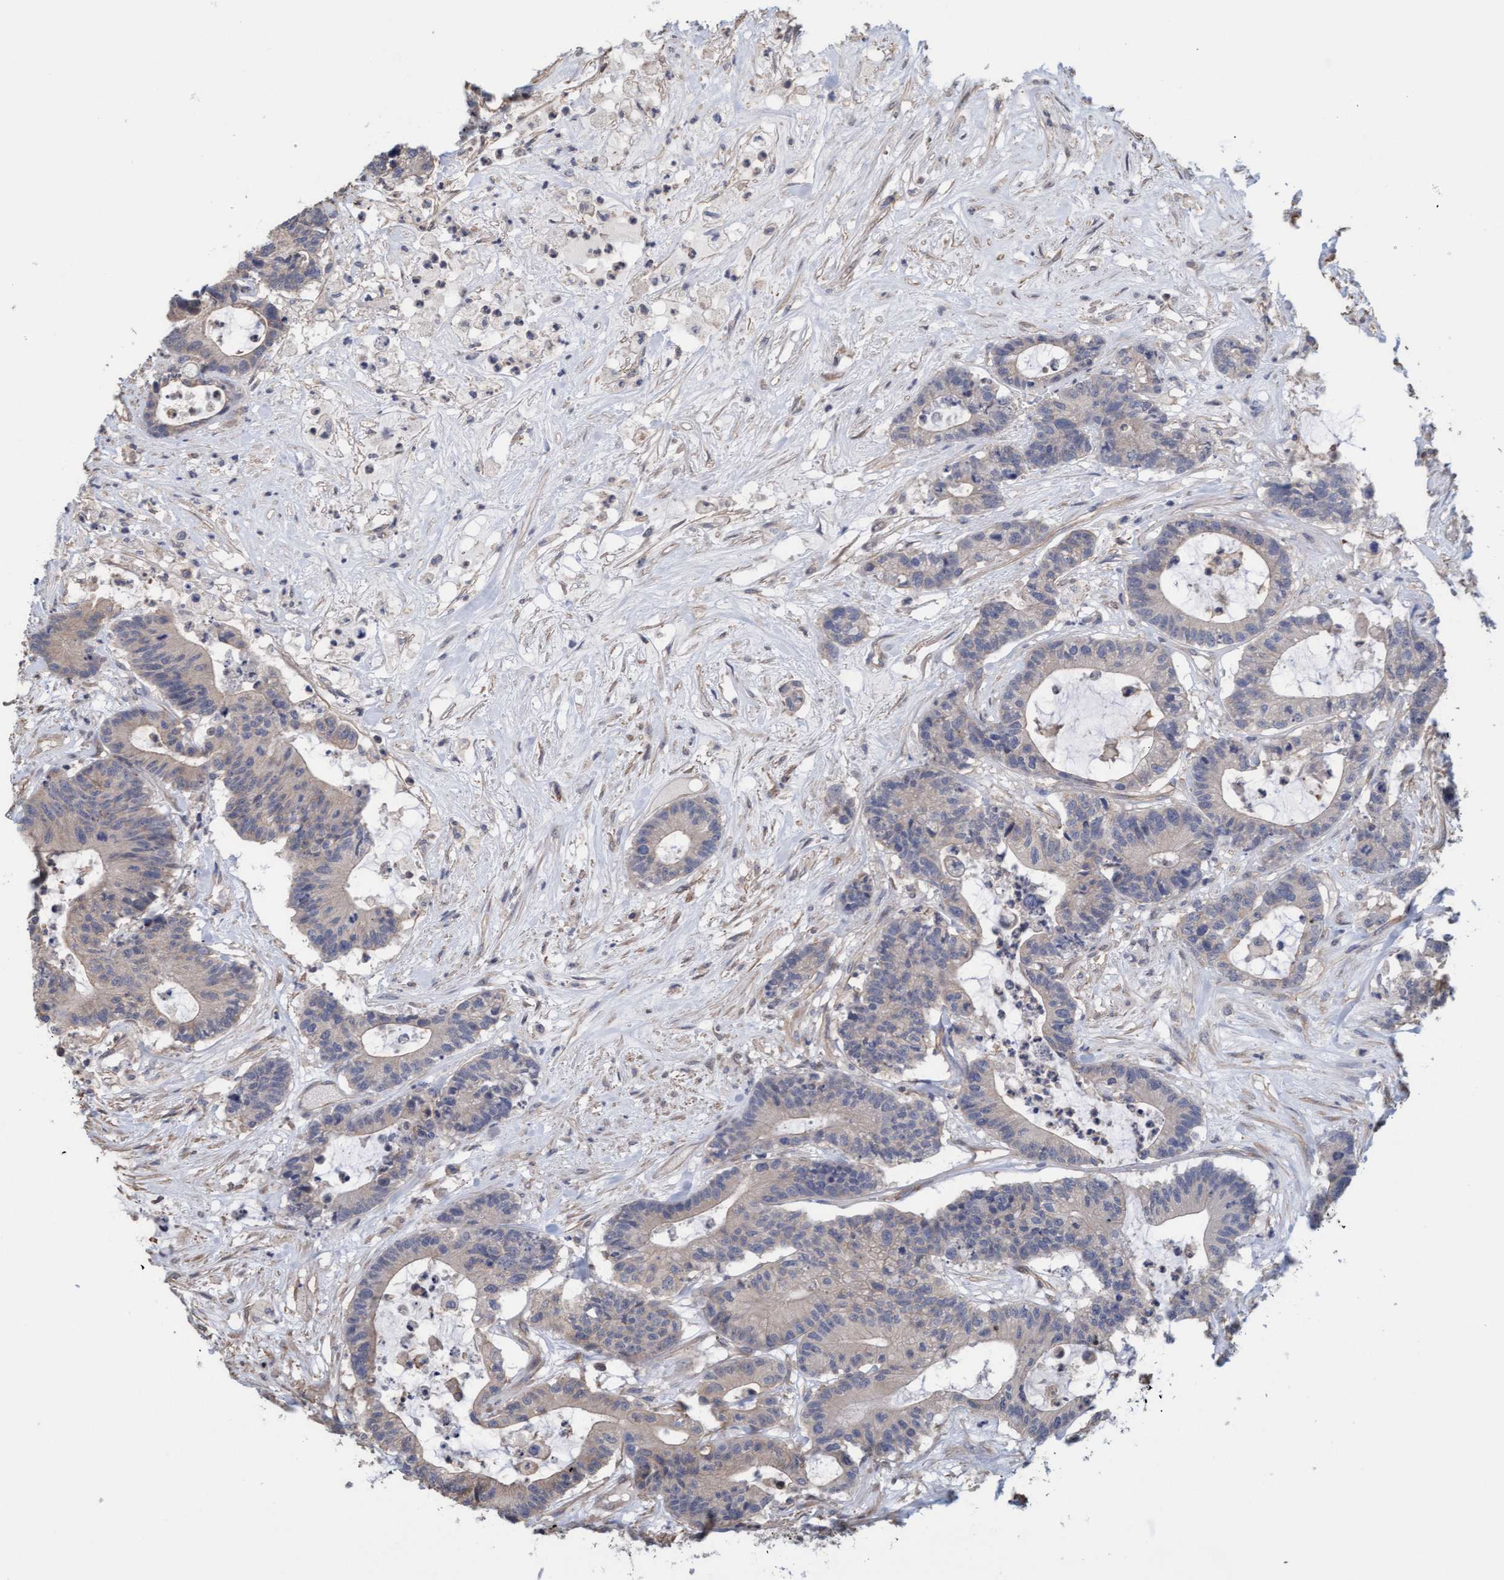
{"staining": {"intensity": "negative", "quantity": "none", "location": "none"}, "tissue": "colorectal cancer", "cell_type": "Tumor cells", "image_type": "cancer", "snomed": [{"axis": "morphology", "description": "Adenocarcinoma, NOS"}, {"axis": "topography", "description": "Colon"}], "caption": "IHC of adenocarcinoma (colorectal) shows no expression in tumor cells.", "gene": "FXR2", "patient": {"sex": "female", "age": 84}}